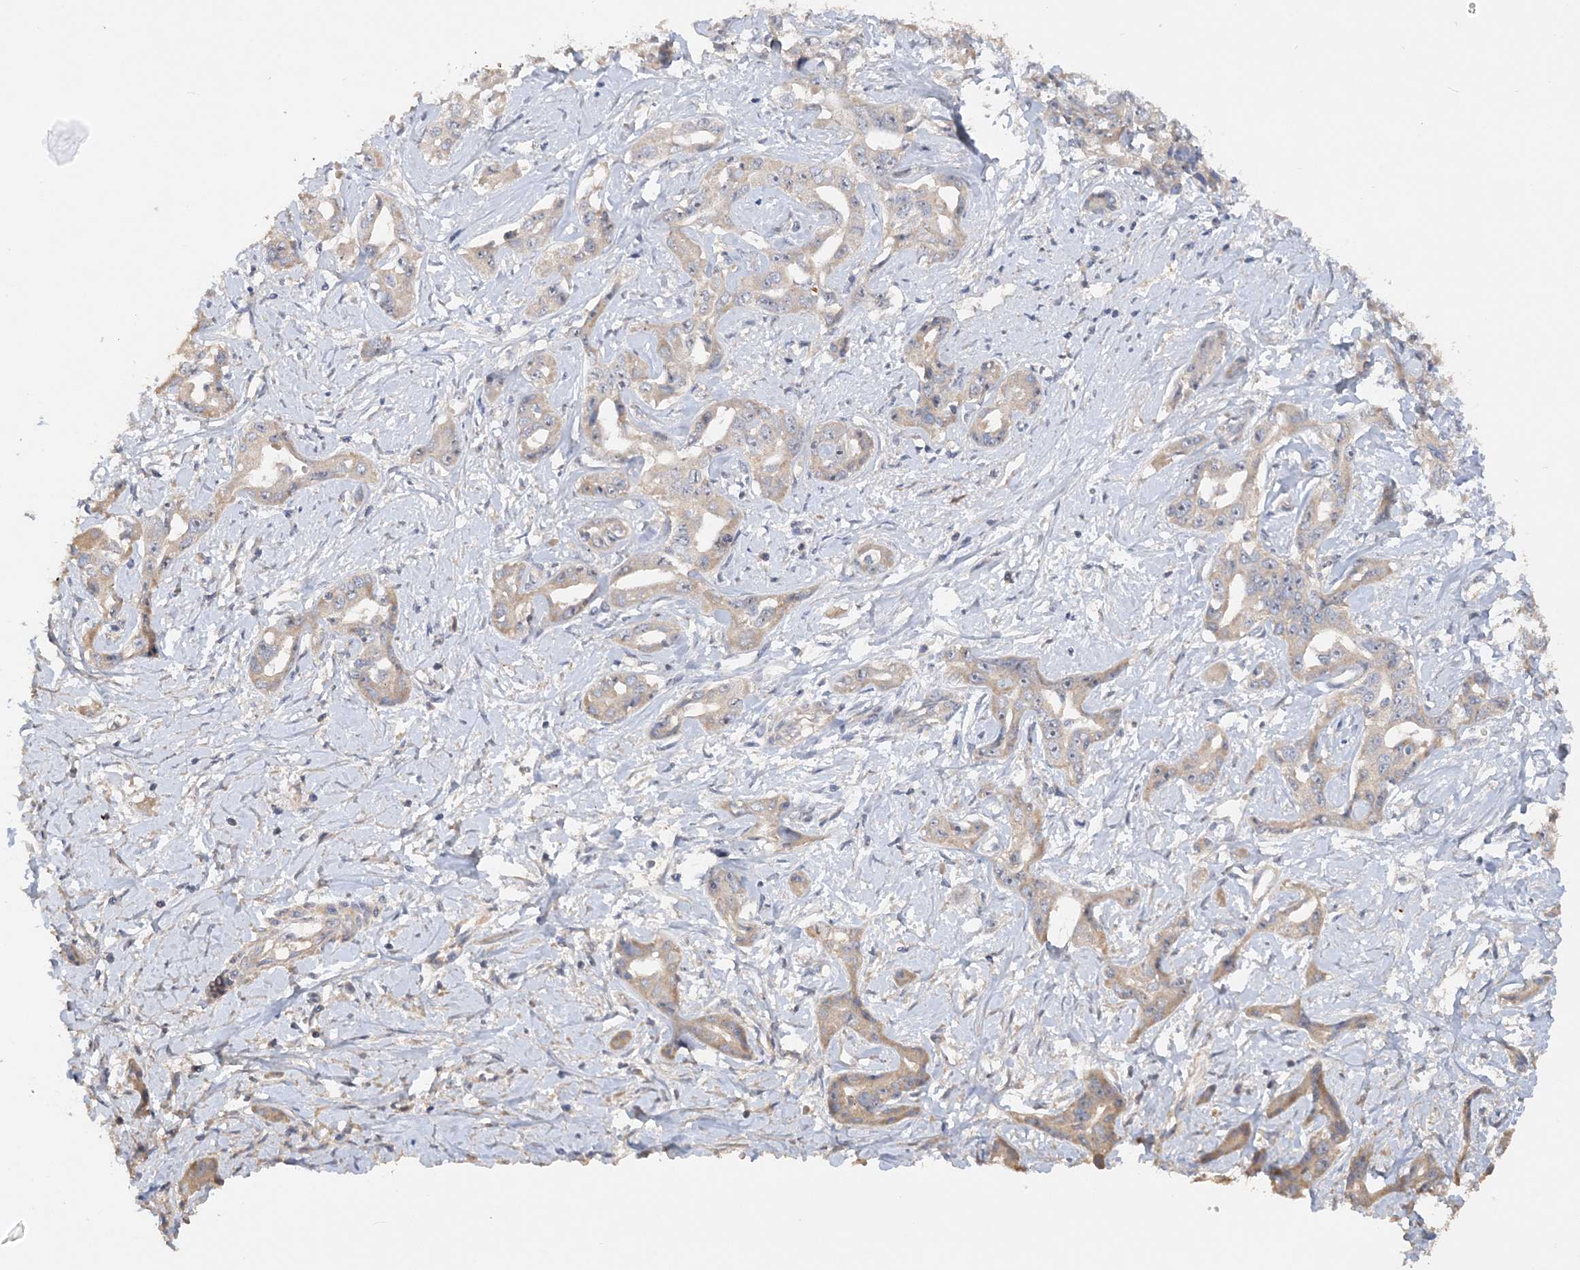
{"staining": {"intensity": "weak", "quantity": ">75%", "location": "cytoplasmic/membranous"}, "tissue": "liver cancer", "cell_type": "Tumor cells", "image_type": "cancer", "snomed": [{"axis": "morphology", "description": "Cholangiocarcinoma"}, {"axis": "topography", "description": "Liver"}], "caption": "Cholangiocarcinoma (liver) stained for a protein (brown) reveals weak cytoplasmic/membranous positive positivity in approximately >75% of tumor cells.", "gene": "GRINA", "patient": {"sex": "male", "age": 59}}